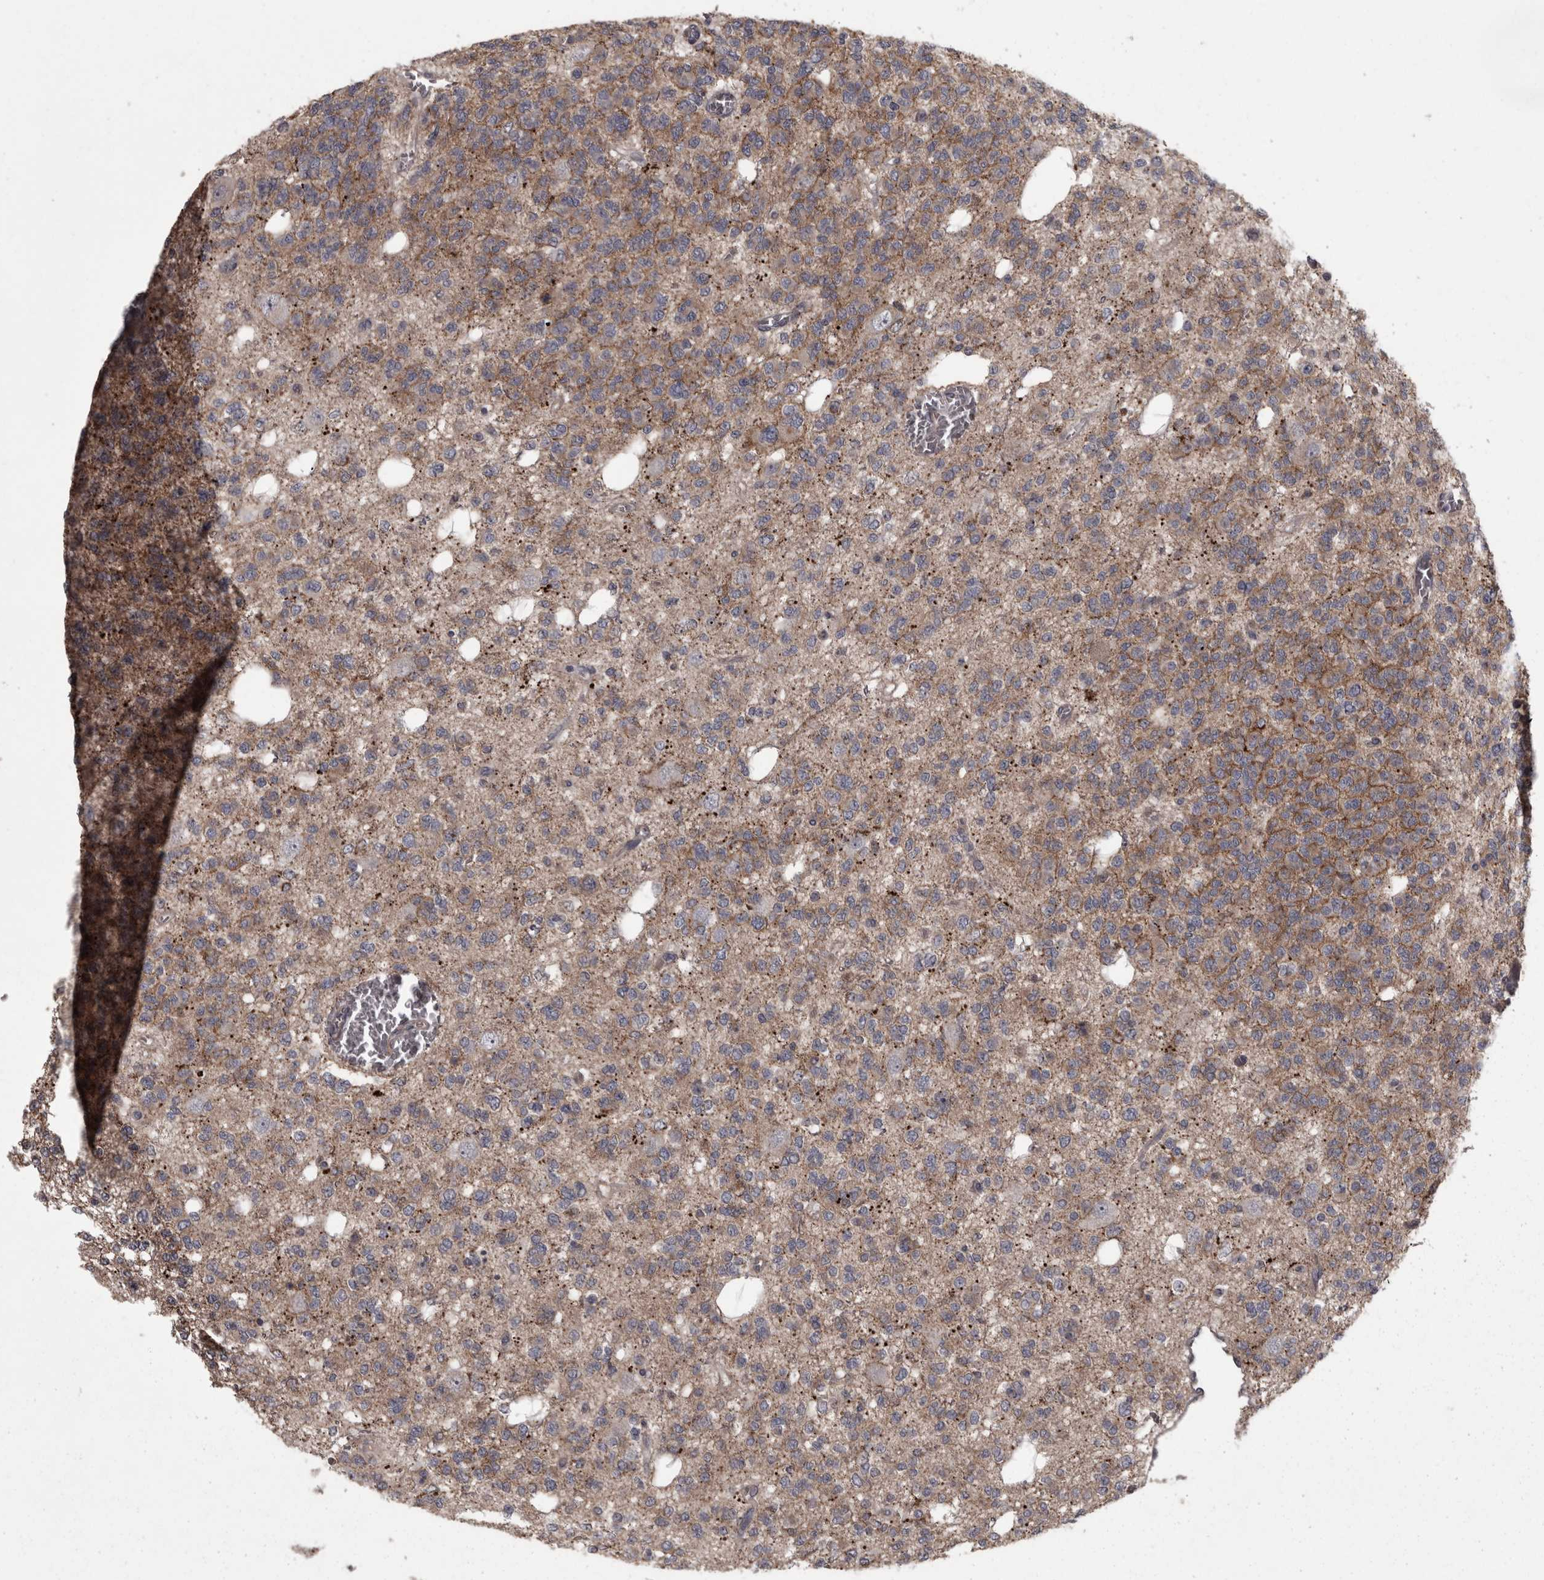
{"staining": {"intensity": "weak", "quantity": "25%-75%", "location": "cytoplasmic/membranous"}, "tissue": "glioma", "cell_type": "Tumor cells", "image_type": "cancer", "snomed": [{"axis": "morphology", "description": "Glioma, malignant, Low grade"}, {"axis": "topography", "description": "Brain"}], "caption": "A histopathology image of low-grade glioma (malignant) stained for a protein reveals weak cytoplasmic/membranous brown staining in tumor cells.", "gene": "PCDH17", "patient": {"sex": "male", "age": 38}}